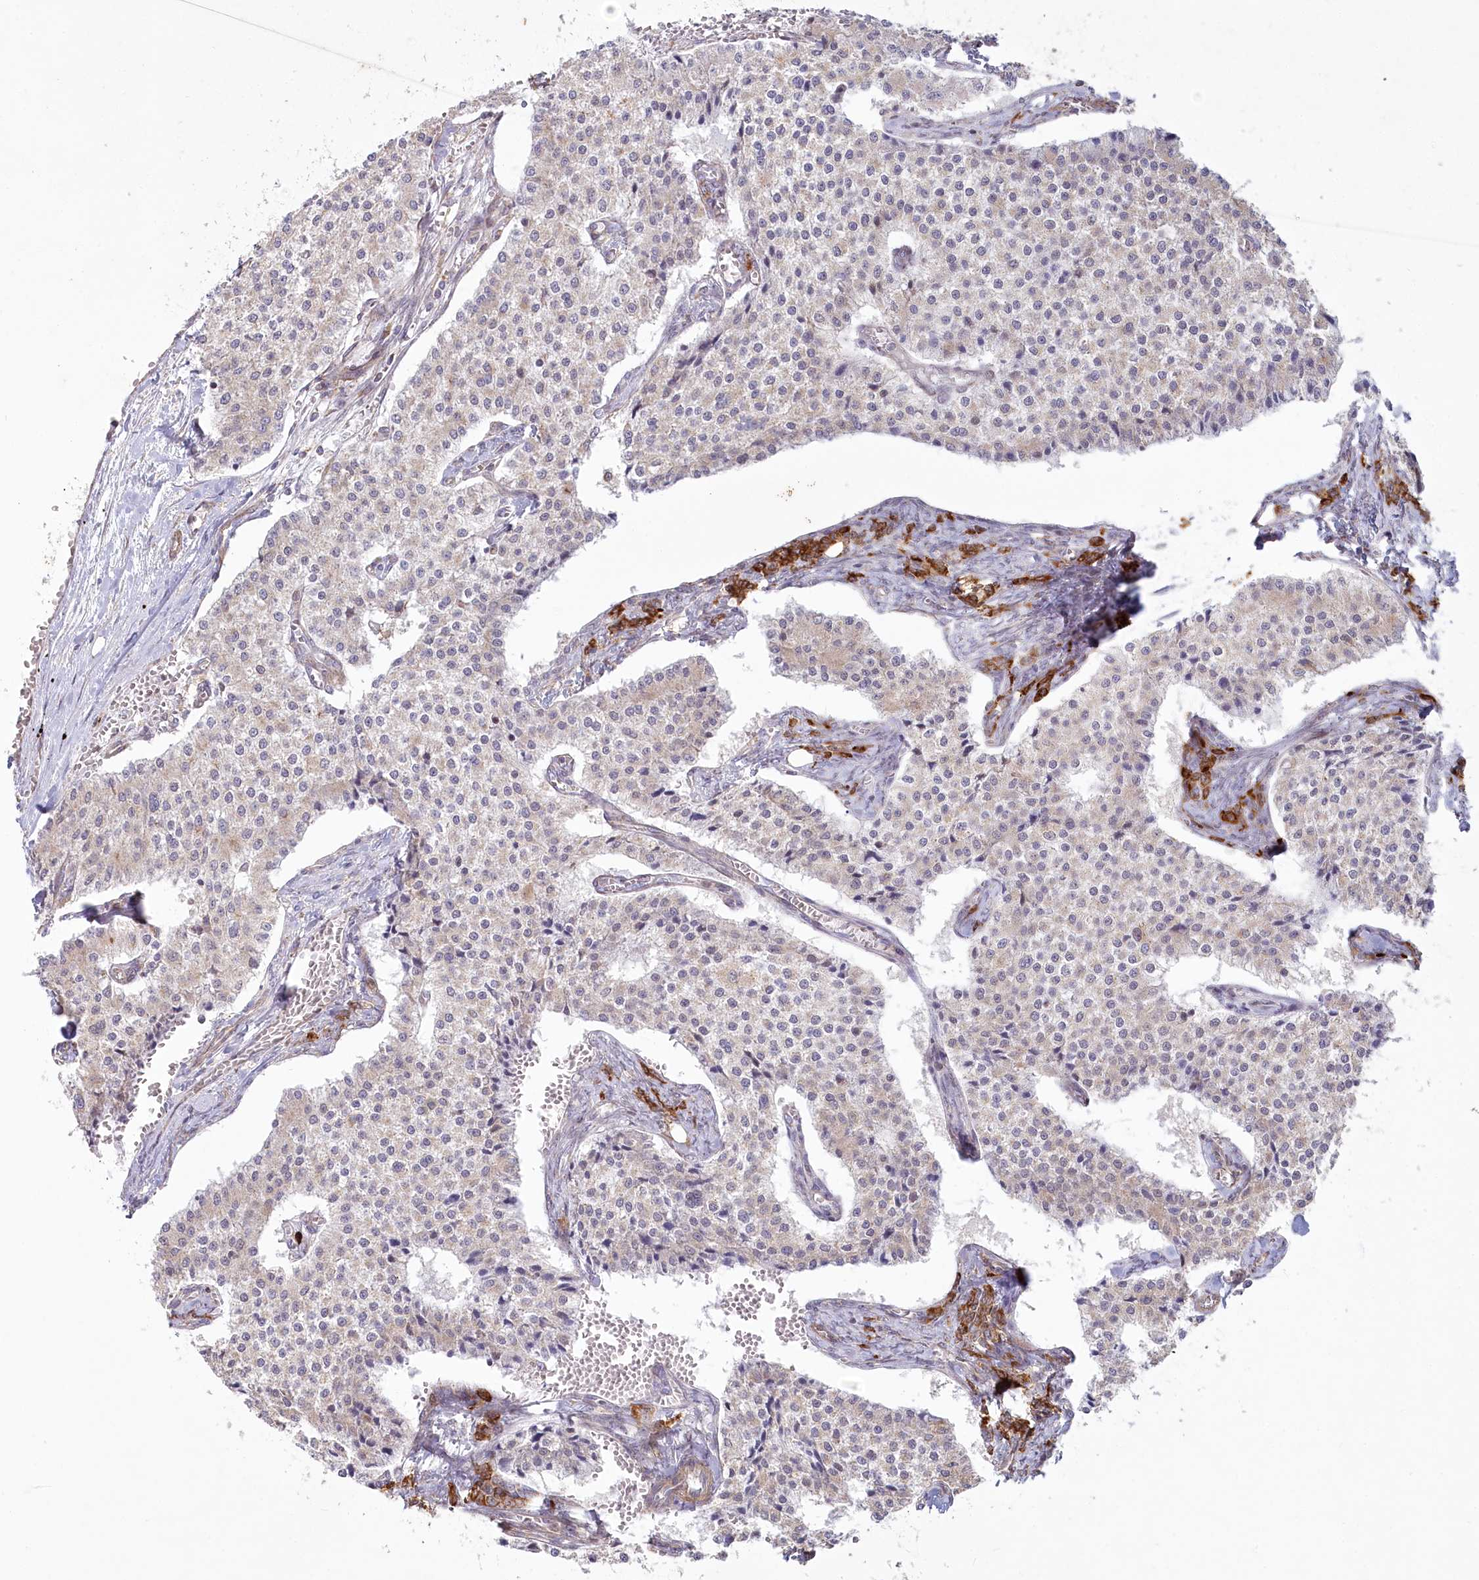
{"staining": {"intensity": "weak", "quantity": "<25%", "location": "cytoplasmic/membranous"}, "tissue": "carcinoid", "cell_type": "Tumor cells", "image_type": "cancer", "snomed": [{"axis": "morphology", "description": "Carcinoid, malignant, NOS"}, {"axis": "topography", "description": "Colon"}], "caption": "DAB immunohistochemical staining of carcinoid shows no significant expression in tumor cells.", "gene": "MTG1", "patient": {"sex": "female", "age": 52}}